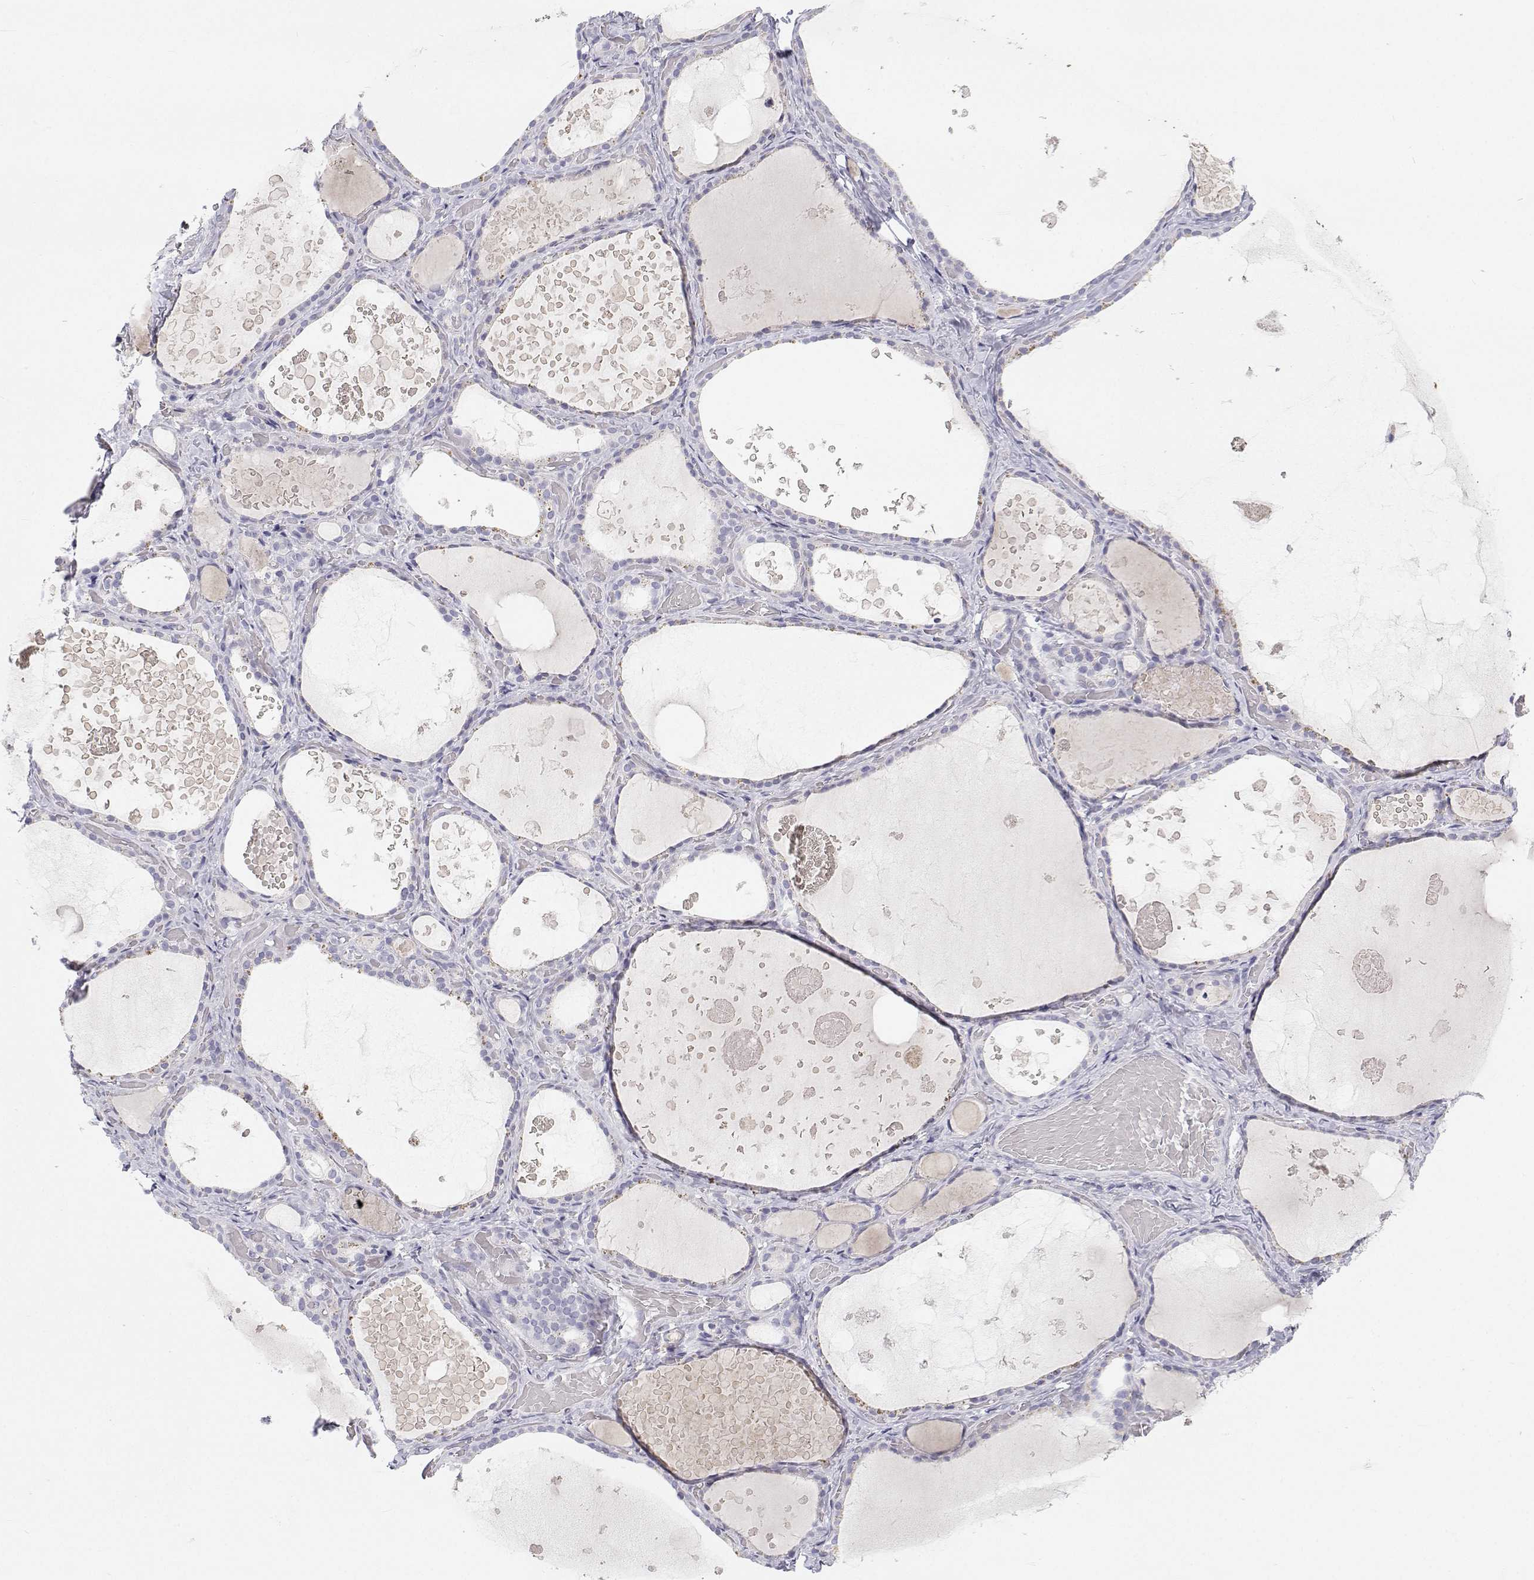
{"staining": {"intensity": "negative", "quantity": "none", "location": "none"}, "tissue": "thyroid gland", "cell_type": "Glandular cells", "image_type": "normal", "snomed": [{"axis": "morphology", "description": "Normal tissue, NOS"}, {"axis": "topography", "description": "Thyroid gland"}], "caption": "This histopathology image is of unremarkable thyroid gland stained with IHC to label a protein in brown with the nuclei are counter-stained blue. There is no positivity in glandular cells. (DAB (3,3'-diaminobenzidine) immunohistochemistry (IHC) with hematoxylin counter stain).", "gene": "TTN", "patient": {"sex": "female", "age": 56}}